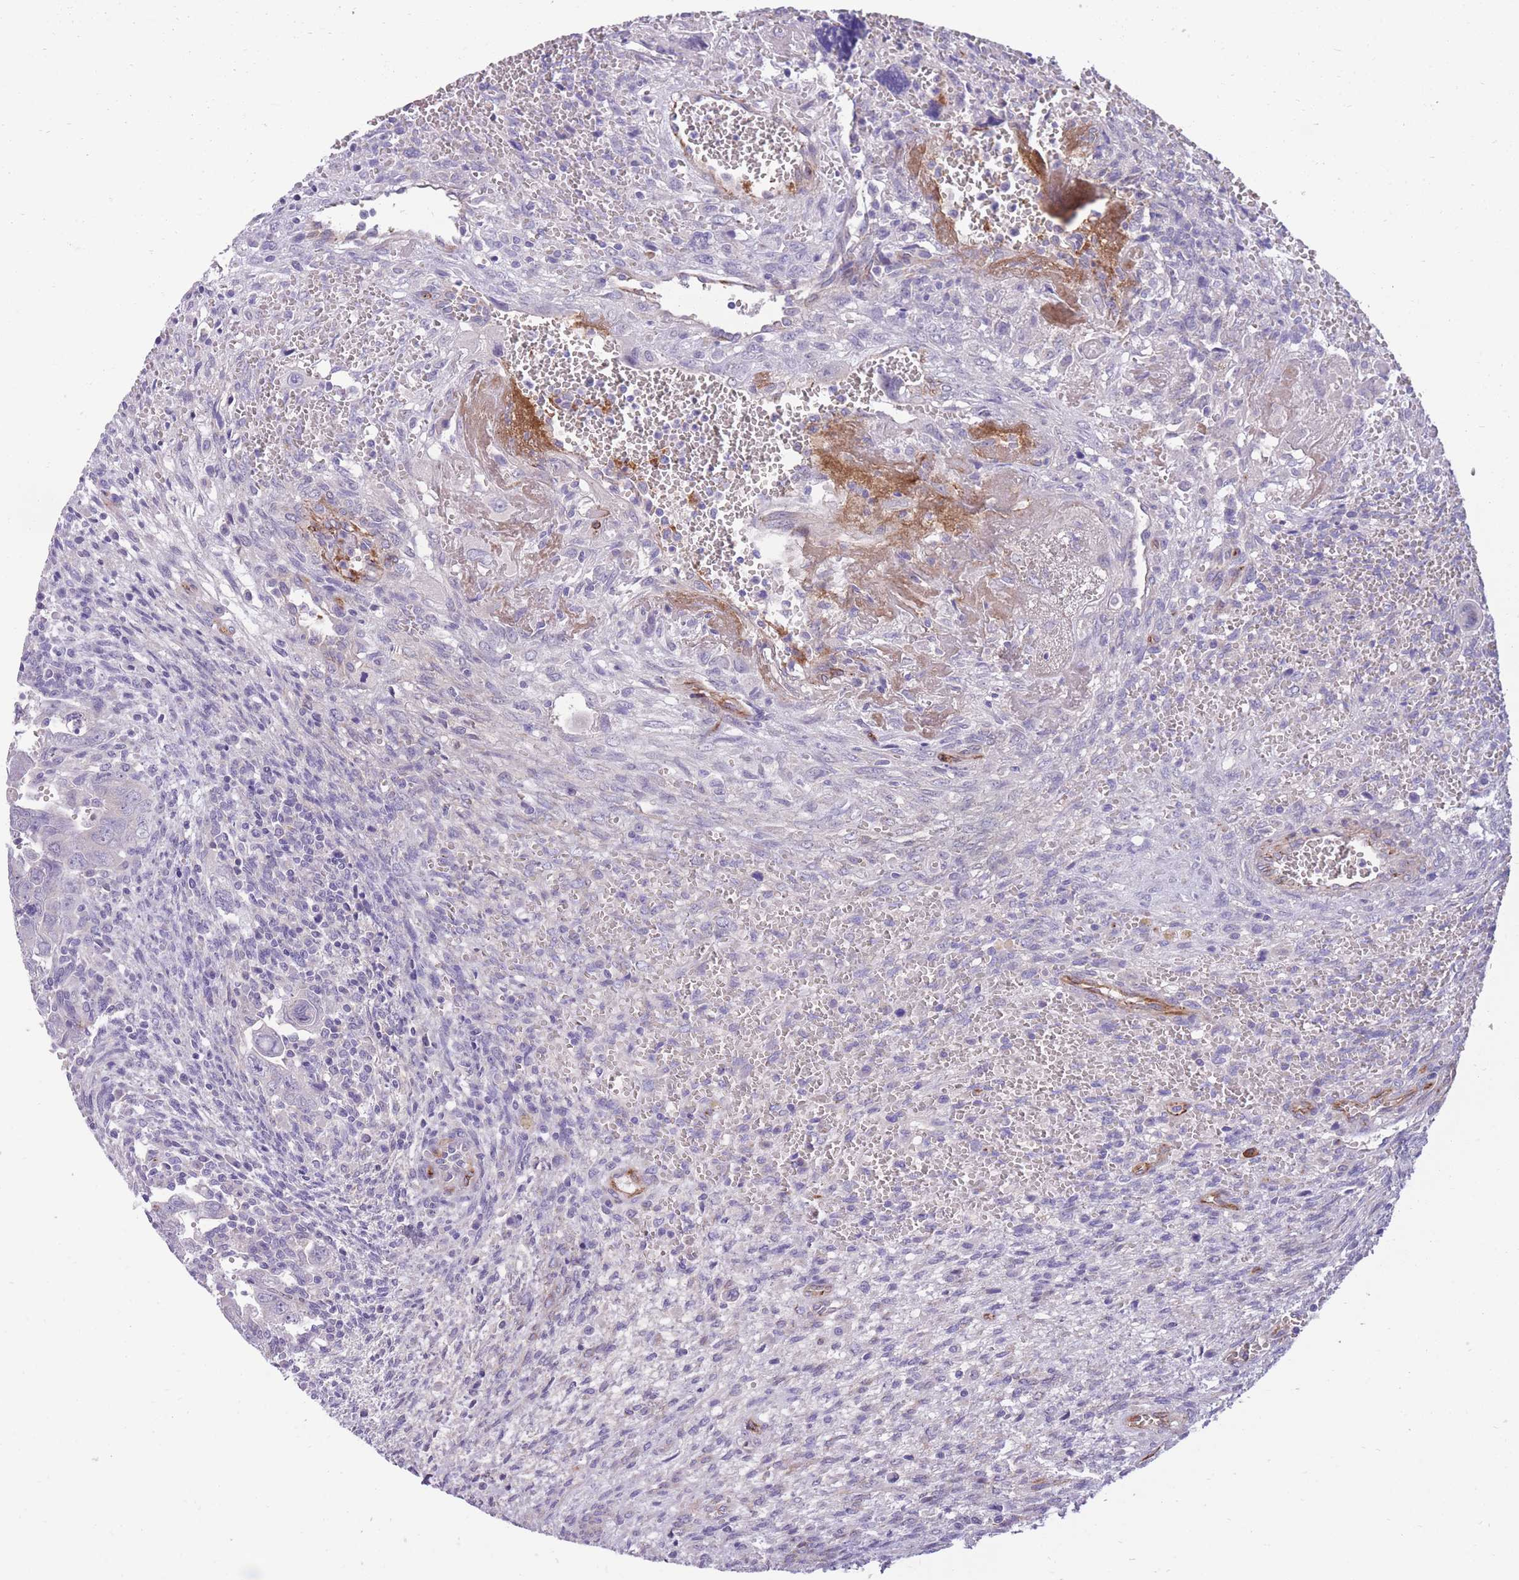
{"staining": {"intensity": "negative", "quantity": "none", "location": "none"}, "tissue": "testis cancer", "cell_type": "Tumor cells", "image_type": "cancer", "snomed": [{"axis": "morphology", "description": "Carcinoma, Embryonal, NOS"}, {"axis": "topography", "description": "Testis"}], "caption": "Embryonal carcinoma (testis) was stained to show a protein in brown. There is no significant expression in tumor cells. (Stains: DAB (3,3'-diaminobenzidine) immunohistochemistry (IHC) with hematoxylin counter stain, Microscopy: brightfield microscopy at high magnification).", "gene": "RGS11", "patient": {"sex": "male", "age": 28}}